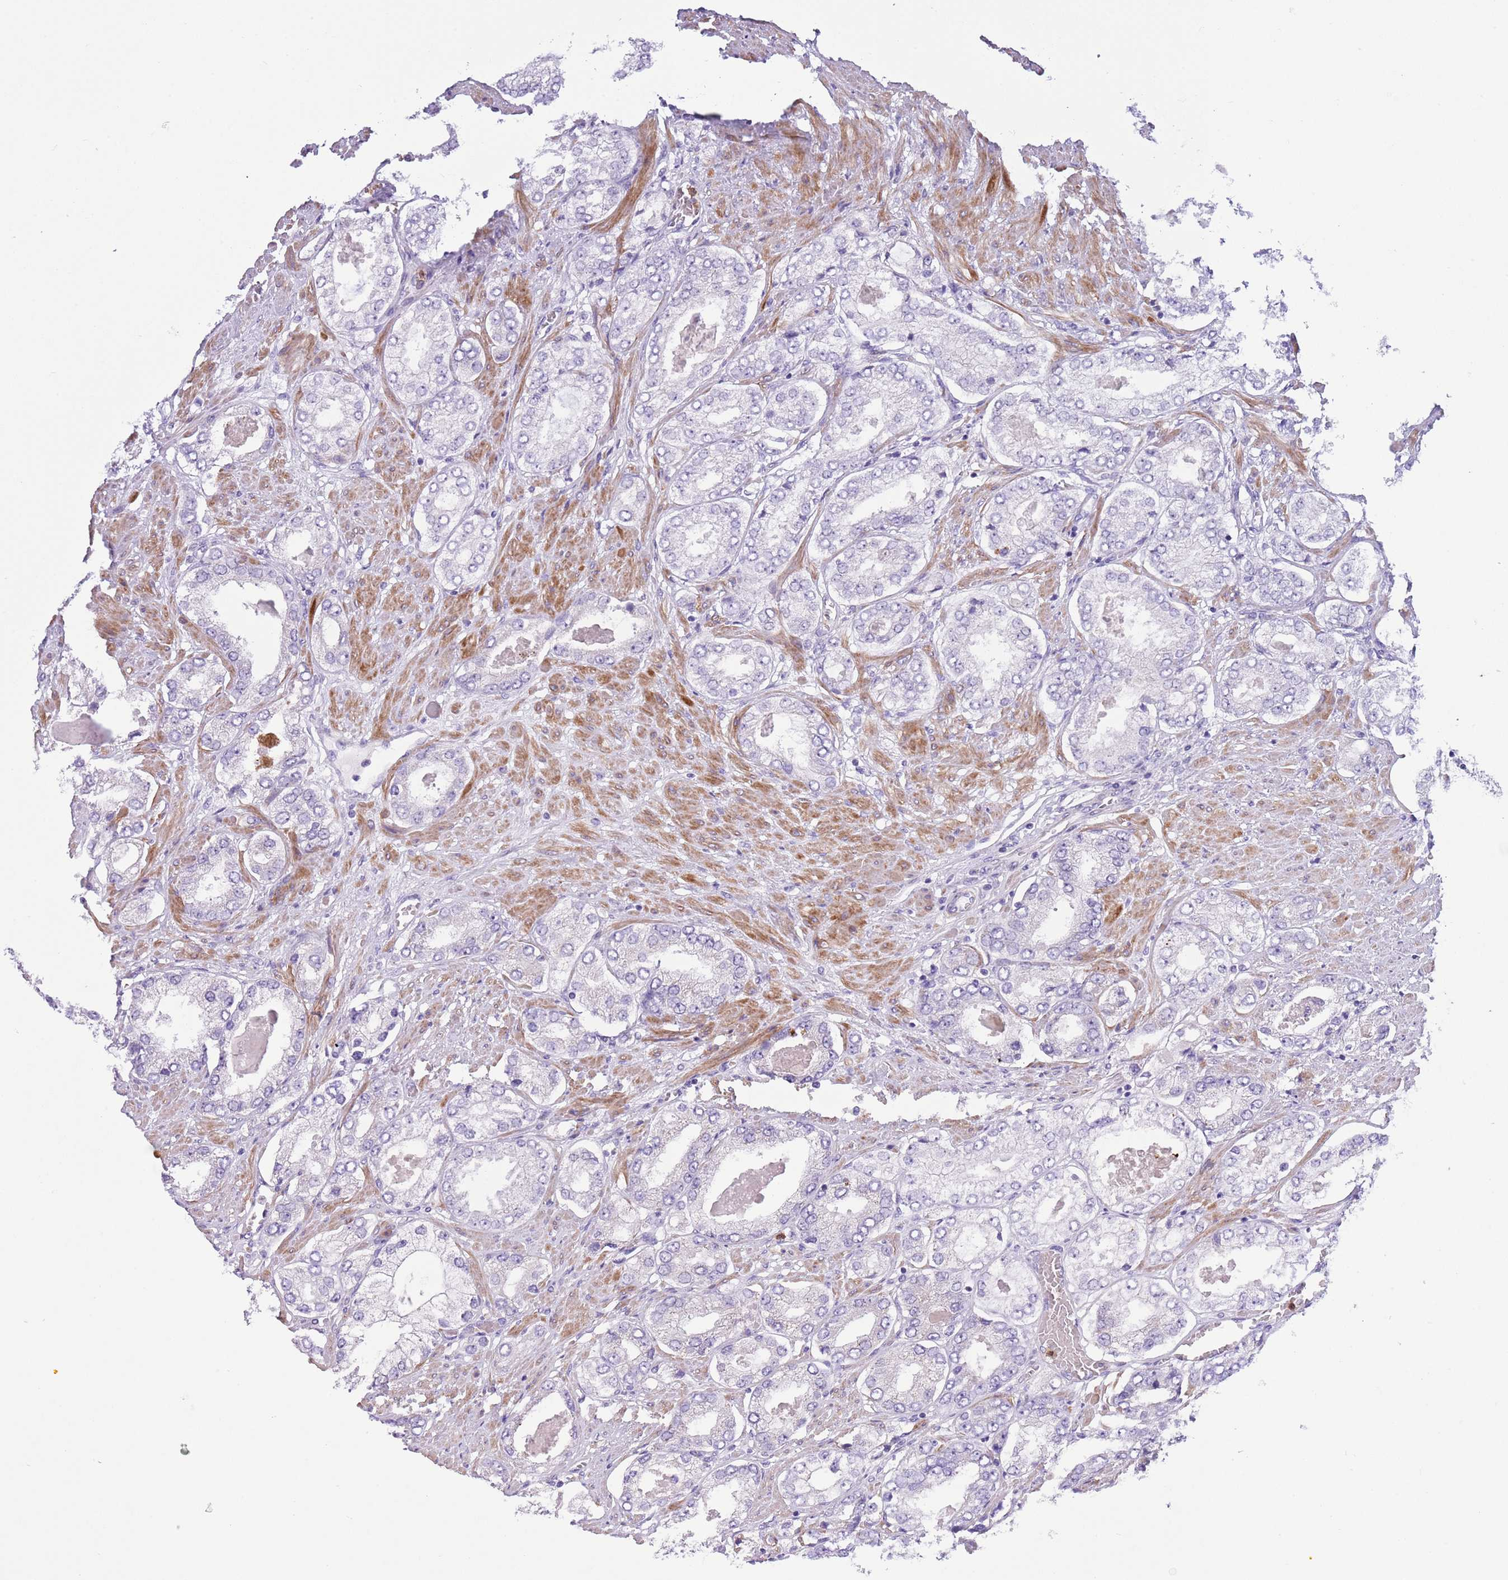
{"staining": {"intensity": "negative", "quantity": "none", "location": "none"}, "tissue": "prostate cancer", "cell_type": "Tumor cells", "image_type": "cancer", "snomed": [{"axis": "morphology", "description": "Adenocarcinoma, High grade"}, {"axis": "topography", "description": "Prostate"}], "caption": "Protein analysis of adenocarcinoma (high-grade) (prostate) displays no significant staining in tumor cells. The staining is performed using DAB brown chromogen with nuclei counter-stained in using hematoxylin.", "gene": "OR6M1", "patient": {"sex": "male", "age": 68}}